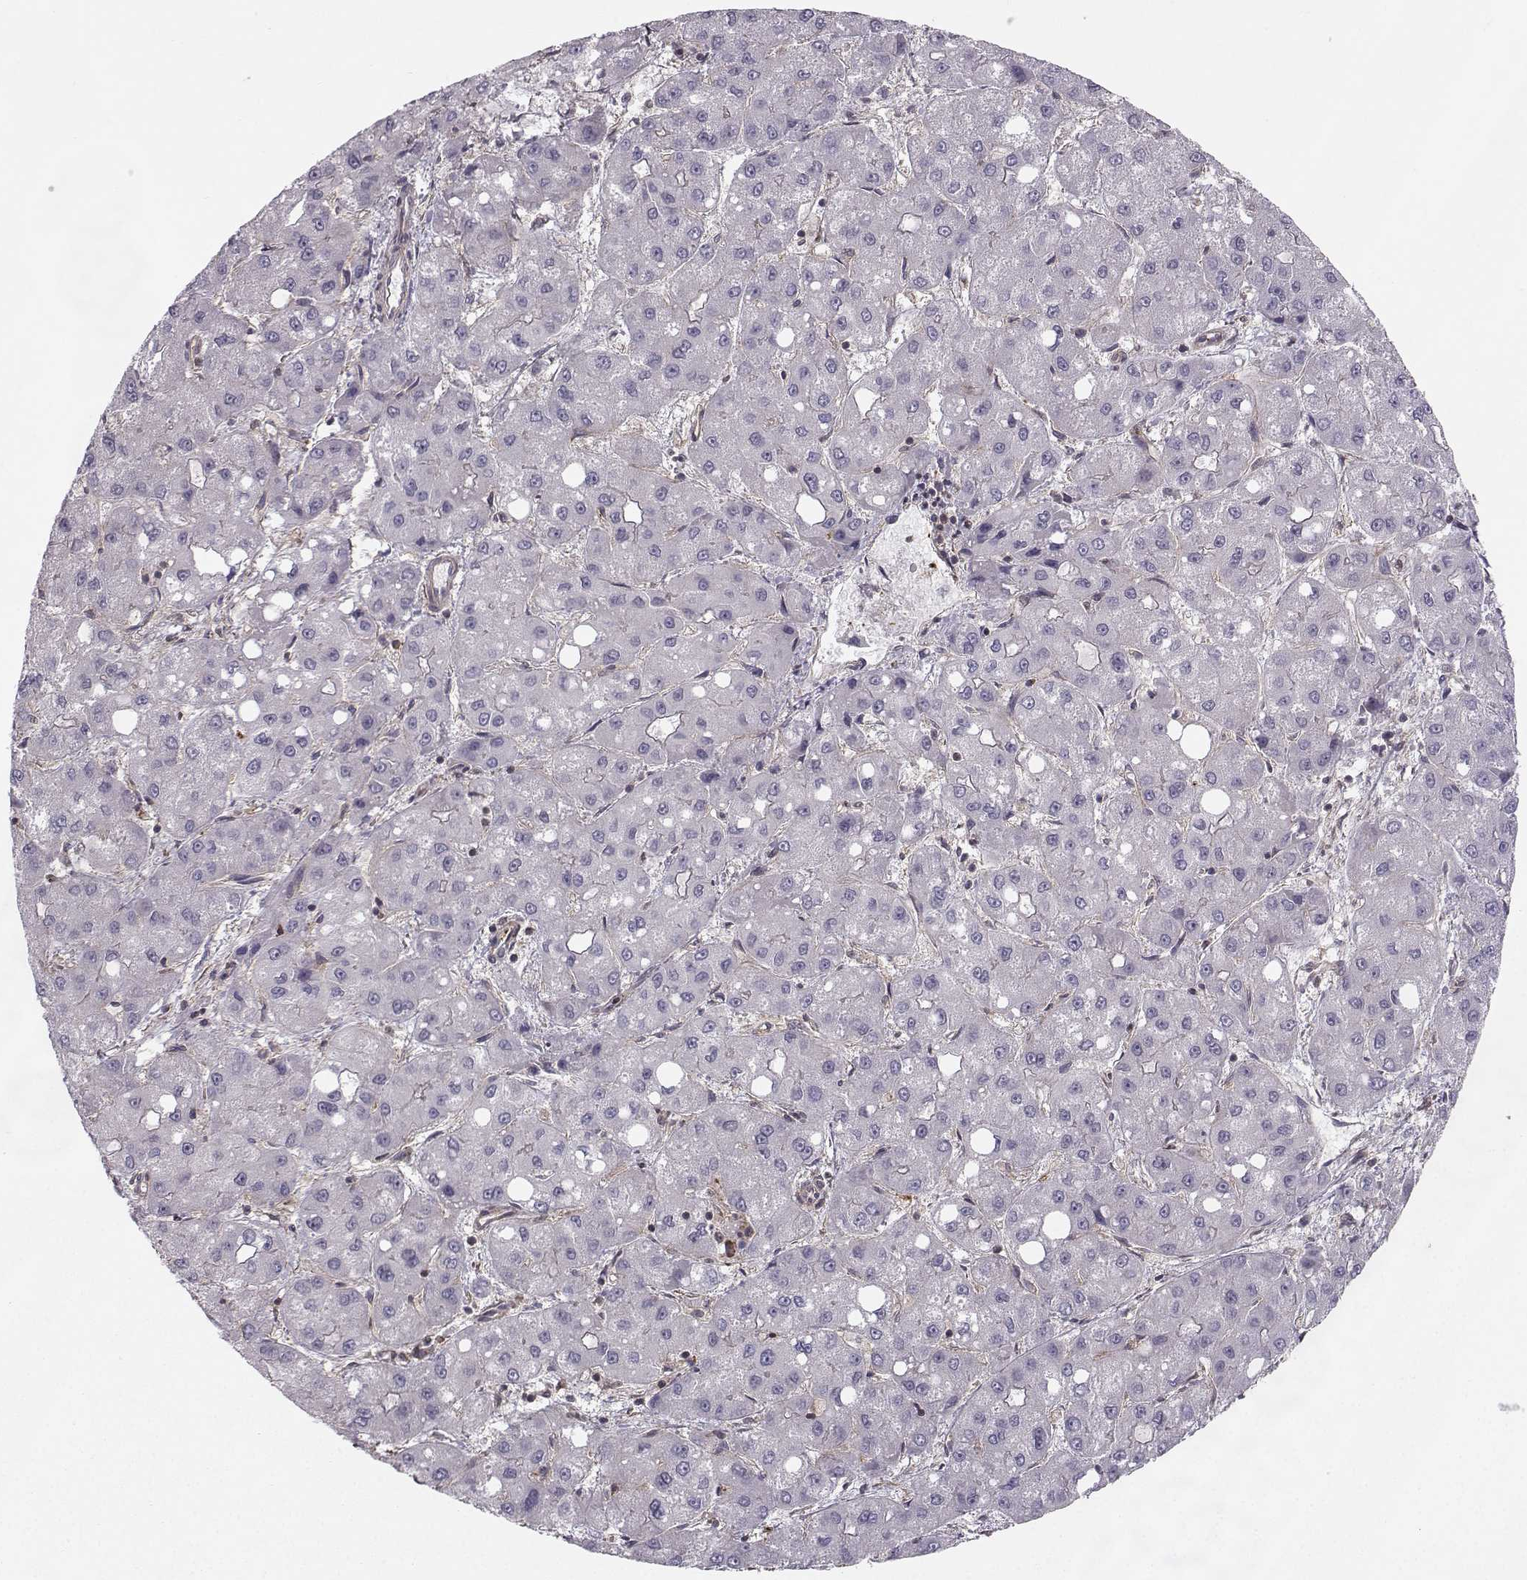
{"staining": {"intensity": "negative", "quantity": "none", "location": "none"}, "tissue": "liver cancer", "cell_type": "Tumor cells", "image_type": "cancer", "snomed": [{"axis": "morphology", "description": "Carcinoma, Hepatocellular, NOS"}, {"axis": "topography", "description": "Liver"}], "caption": "DAB immunohistochemical staining of human liver hepatocellular carcinoma displays no significant positivity in tumor cells.", "gene": "ASB16", "patient": {"sex": "male", "age": 73}}